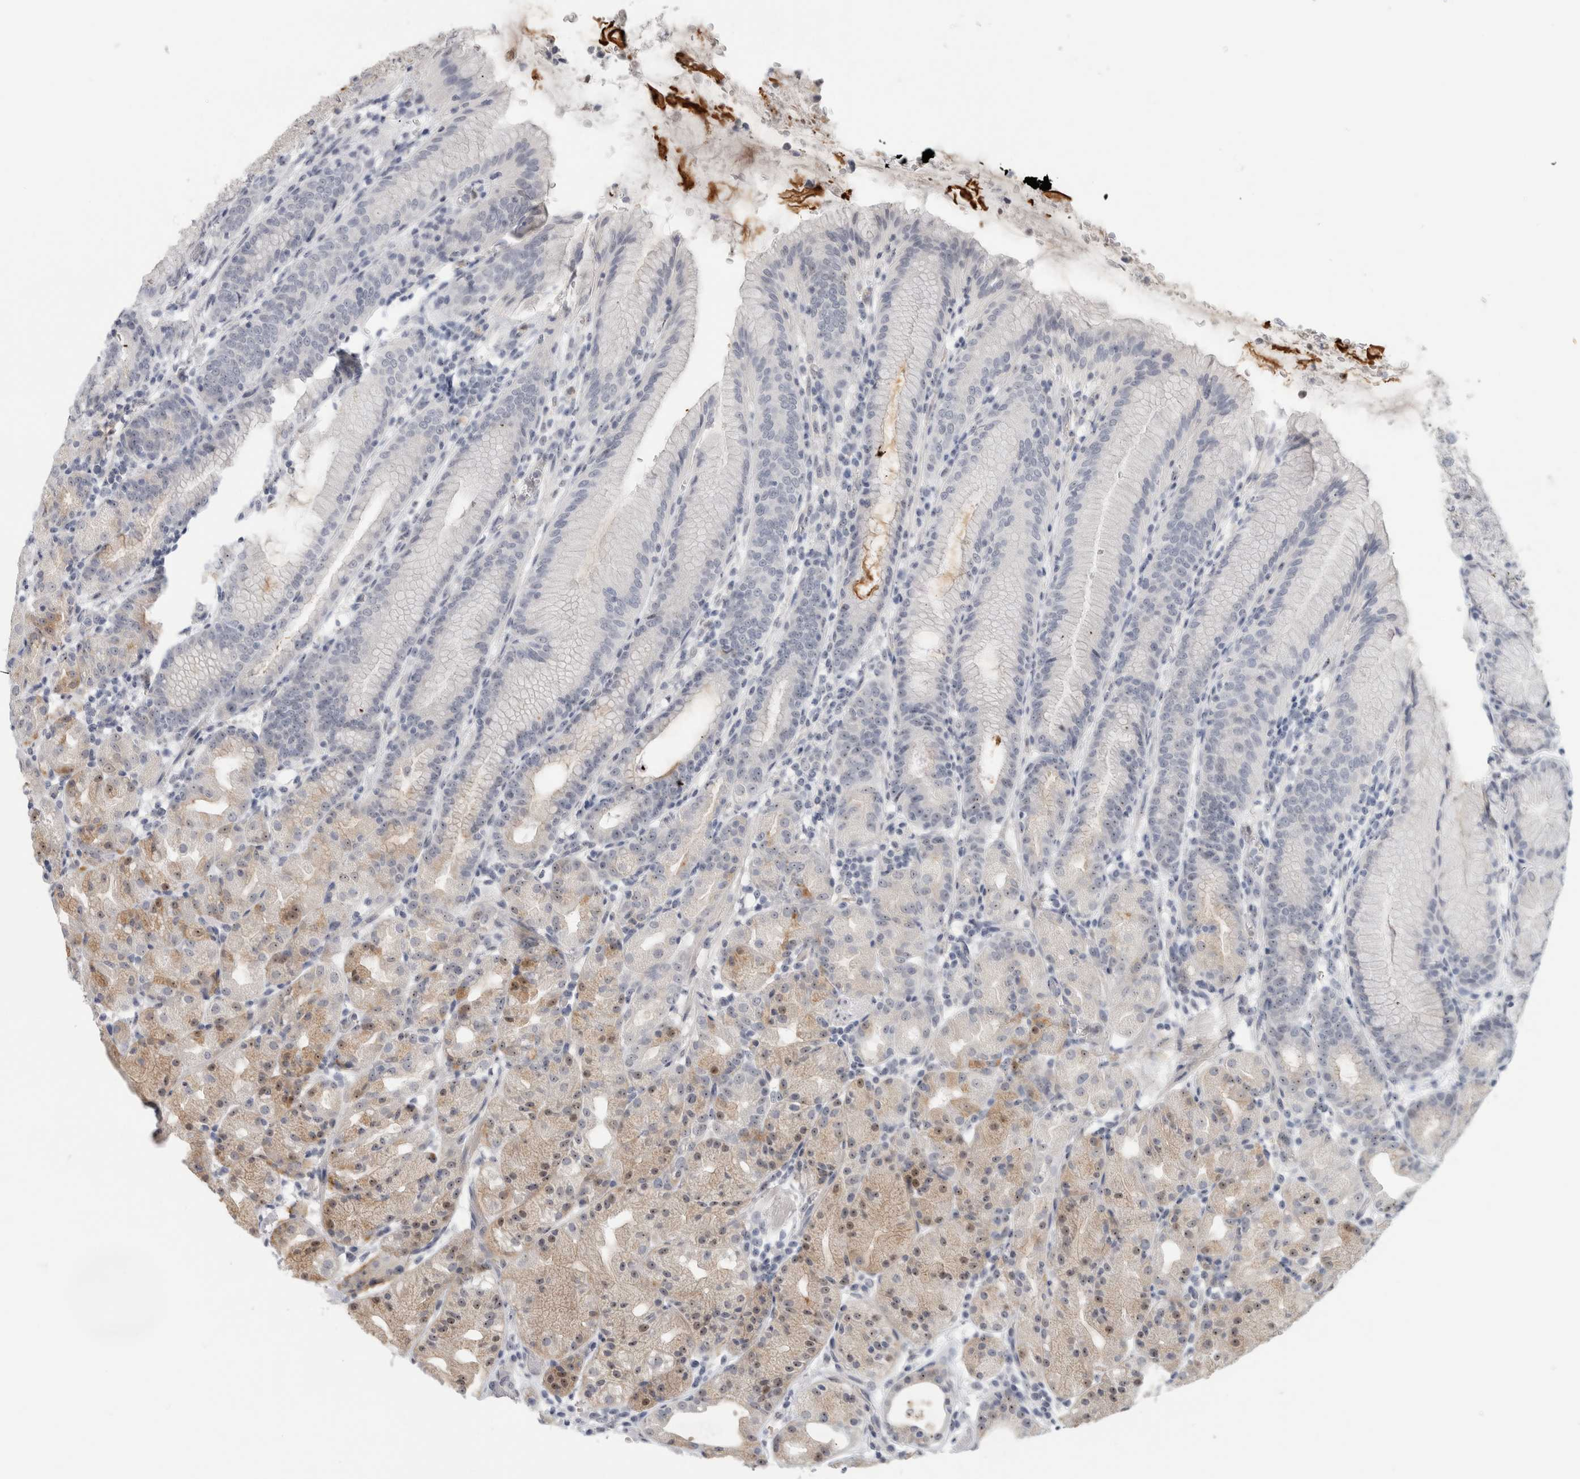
{"staining": {"intensity": "weak", "quantity": "<25%", "location": "cytoplasmic/membranous,nuclear"}, "tissue": "stomach", "cell_type": "Glandular cells", "image_type": "normal", "snomed": [{"axis": "morphology", "description": "Normal tissue, NOS"}, {"axis": "topography", "description": "Stomach, upper"}], "caption": "Glandular cells show no significant expression in normal stomach.", "gene": "FMR1NB", "patient": {"sex": "male", "age": 48}}